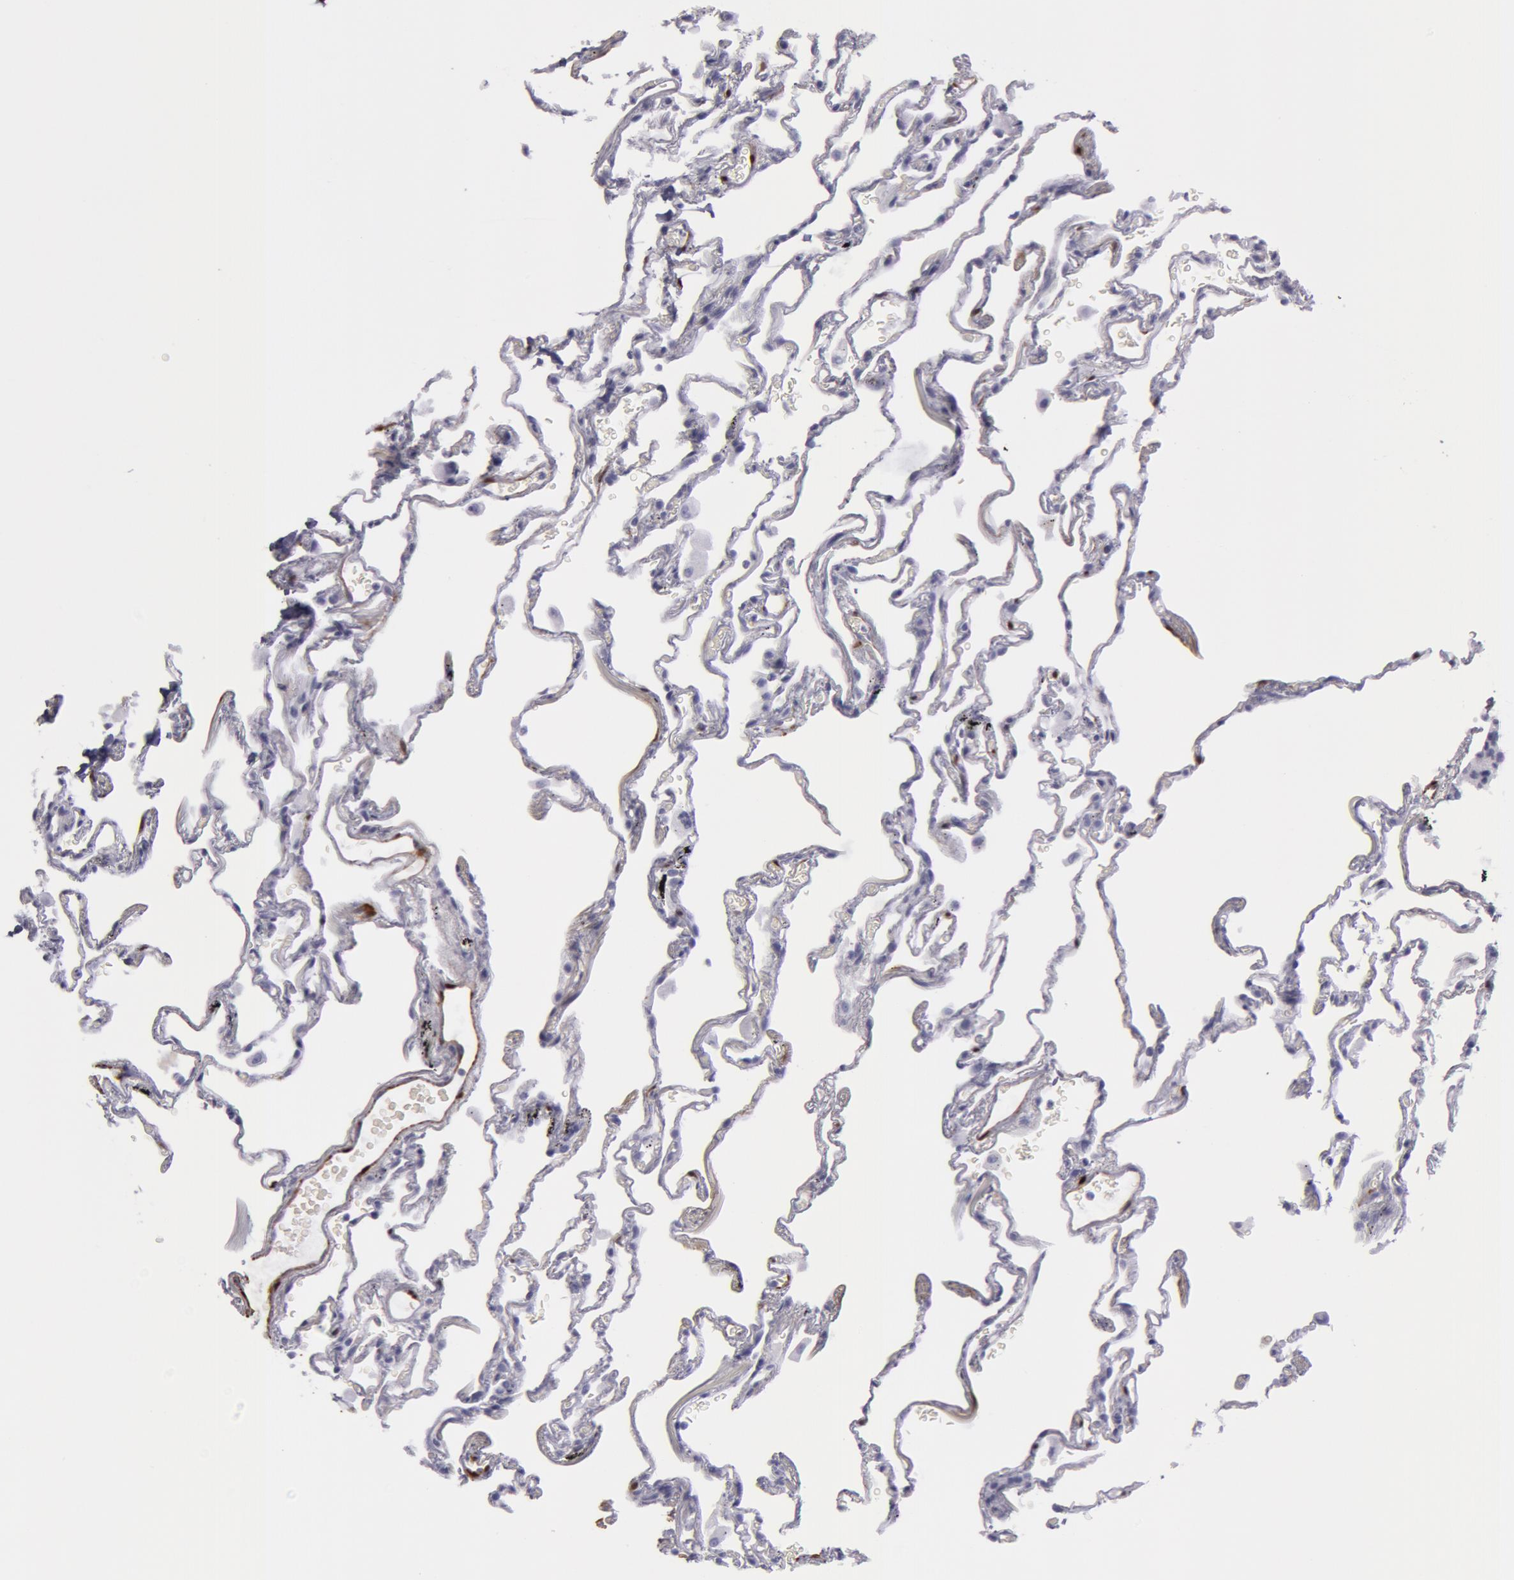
{"staining": {"intensity": "negative", "quantity": "none", "location": "none"}, "tissue": "lung", "cell_type": "Alveolar cells", "image_type": "normal", "snomed": [{"axis": "morphology", "description": "Normal tissue, NOS"}, {"axis": "morphology", "description": "Inflammation, NOS"}, {"axis": "topography", "description": "Lung"}], "caption": "Human lung stained for a protein using IHC shows no expression in alveolar cells.", "gene": "TAGLN", "patient": {"sex": "male", "age": 69}}